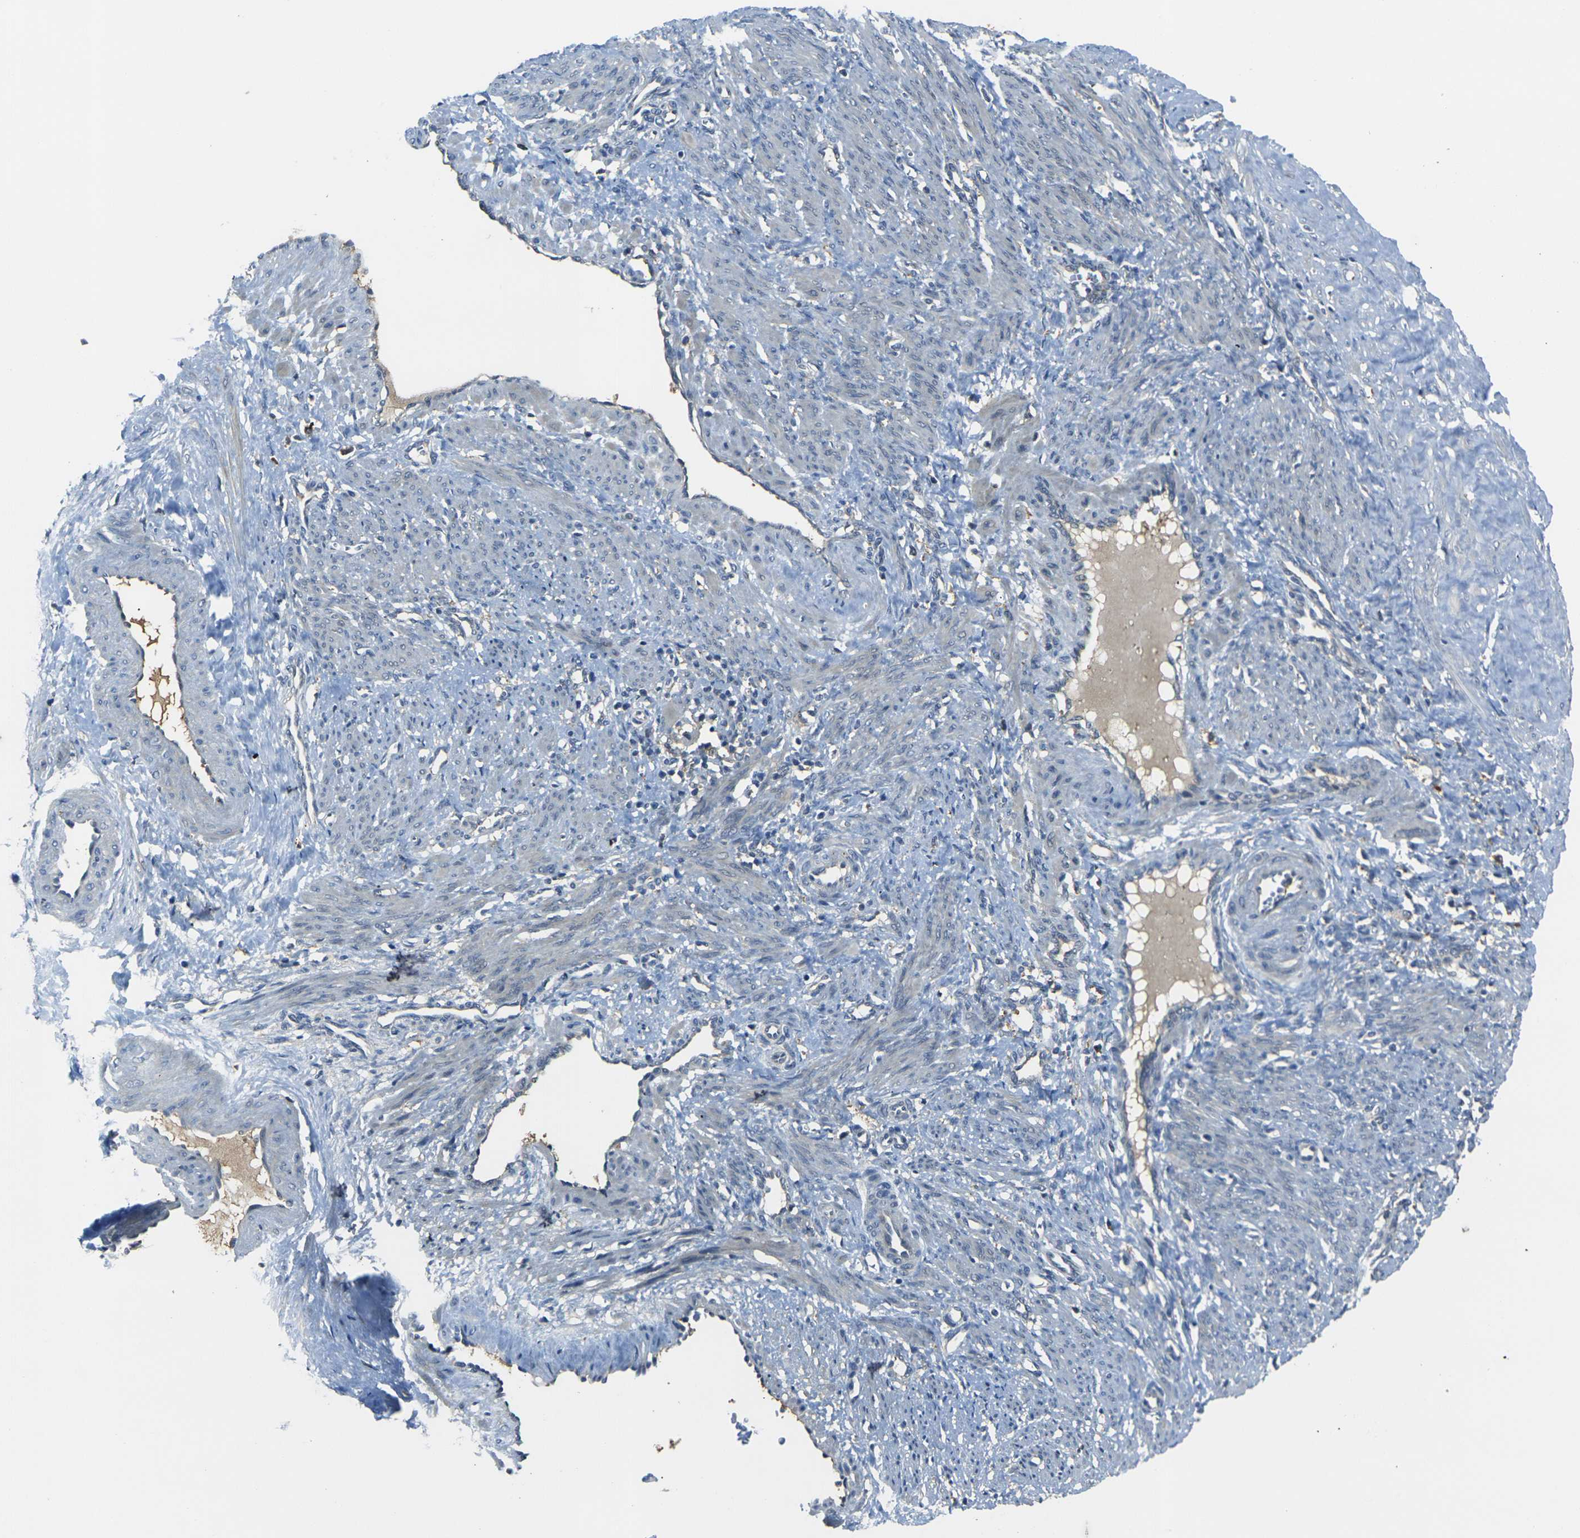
{"staining": {"intensity": "negative", "quantity": "none", "location": "none"}, "tissue": "smooth muscle", "cell_type": "Smooth muscle cells", "image_type": "normal", "snomed": [{"axis": "morphology", "description": "Normal tissue, NOS"}, {"axis": "topography", "description": "Endometrium"}], "caption": "Normal smooth muscle was stained to show a protein in brown. There is no significant positivity in smooth muscle cells. The staining was performed using DAB to visualize the protein expression in brown, while the nuclei were stained in blue with hematoxylin (Magnification: 20x).", "gene": "PIGL", "patient": {"sex": "female", "age": 33}}